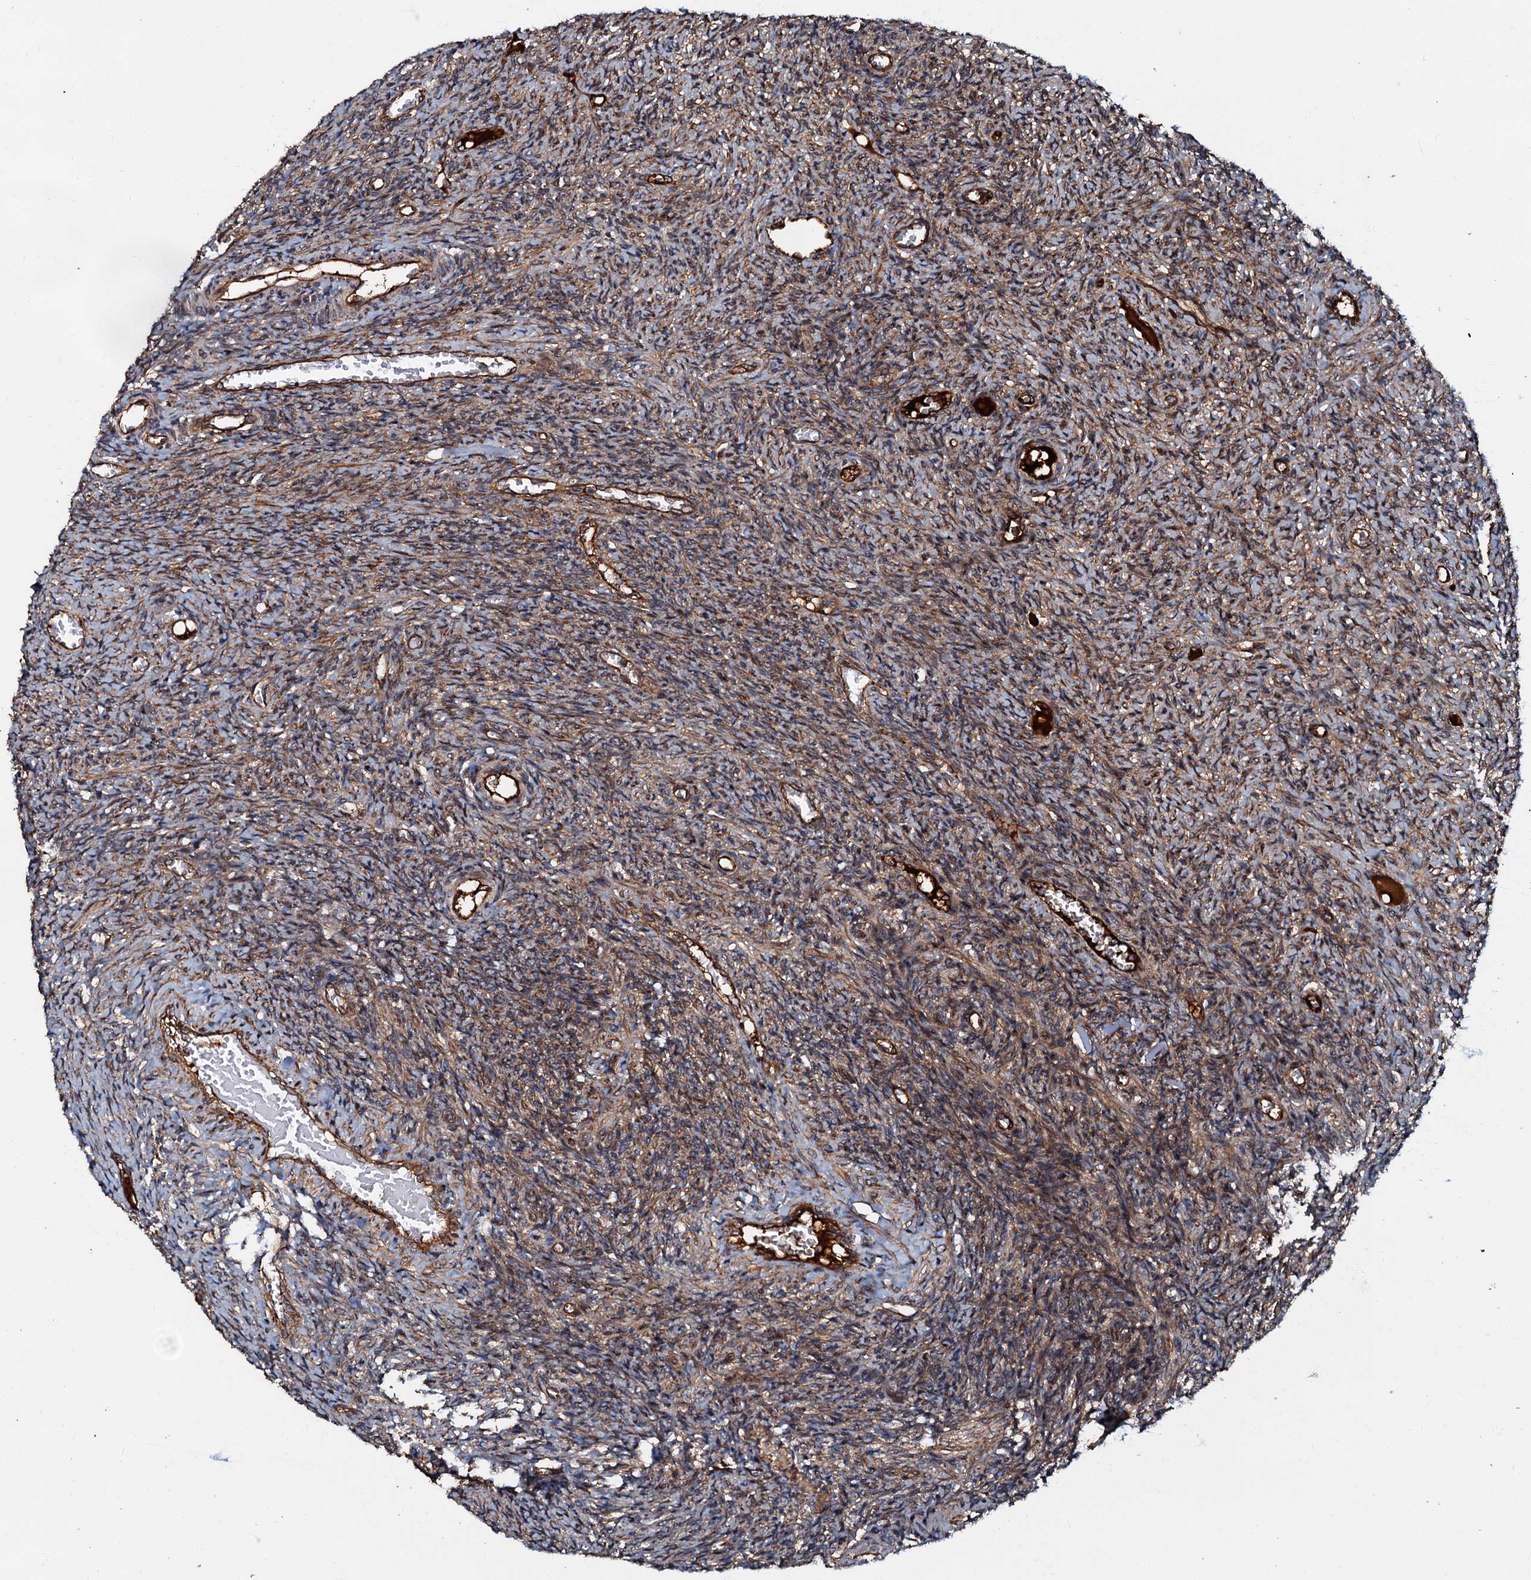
{"staining": {"intensity": "strong", "quantity": ">75%", "location": "cytoplasmic/membranous"}, "tissue": "ovary", "cell_type": "Ovarian stroma cells", "image_type": "normal", "snomed": [{"axis": "morphology", "description": "Normal tissue, NOS"}, {"axis": "topography", "description": "Ovary"}], "caption": "Immunohistochemical staining of normal human ovary demonstrates >75% levels of strong cytoplasmic/membranous protein staining in approximately >75% of ovarian stroma cells.", "gene": "BLOC1S6", "patient": {"sex": "female", "age": 27}}